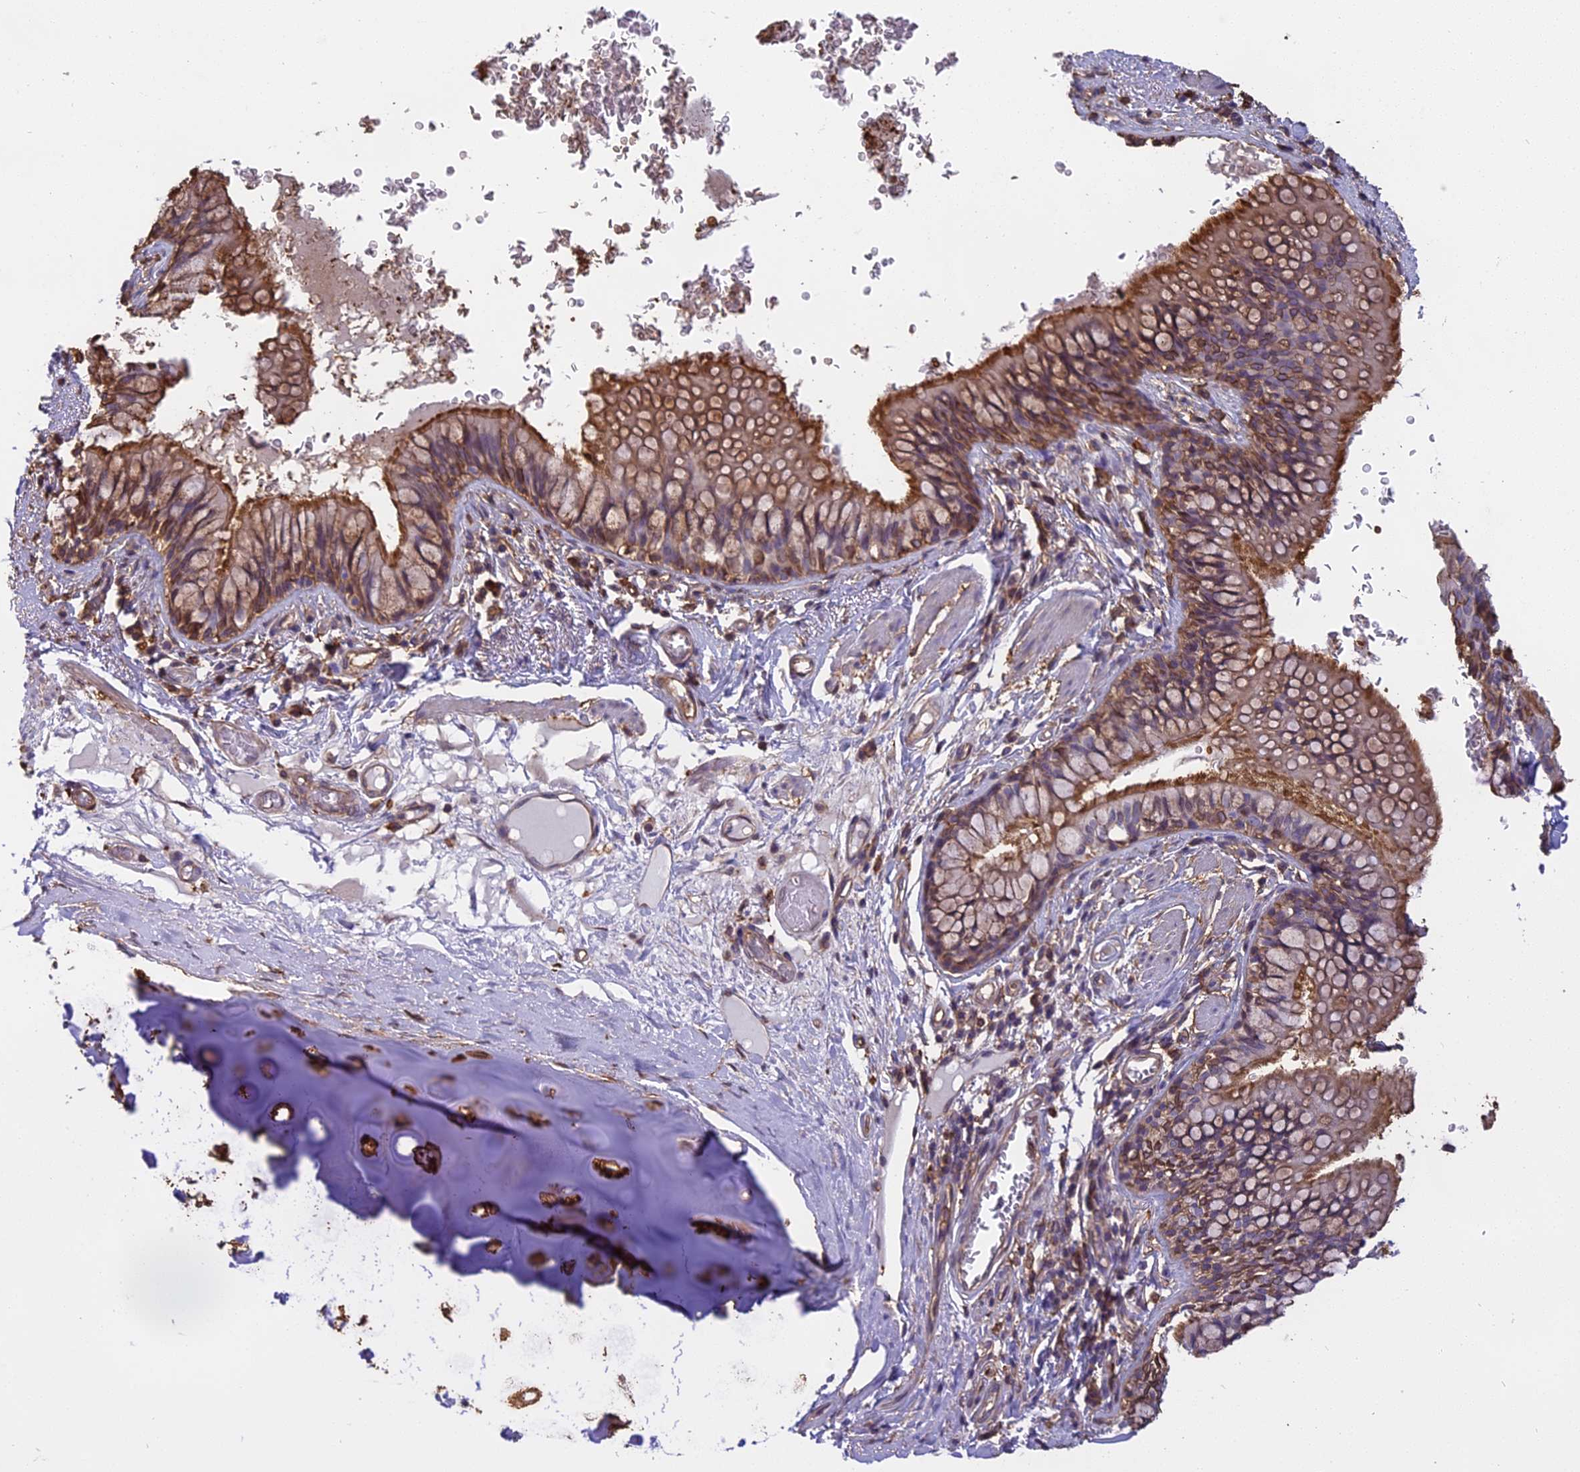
{"staining": {"intensity": "moderate", "quantity": ">75%", "location": "cytoplasmic/membranous"}, "tissue": "bronchus", "cell_type": "Respiratory epithelial cells", "image_type": "normal", "snomed": [{"axis": "morphology", "description": "Normal tissue, NOS"}, {"axis": "topography", "description": "Cartilage tissue"}, {"axis": "topography", "description": "Bronchus"}], "caption": "The immunohistochemical stain labels moderate cytoplasmic/membranous staining in respiratory epithelial cells of benign bronchus. (DAB = brown stain, brightfield microscopy at high magnification).", "gene": "TMEM255B", "patient": {"sex": "female", "age": 36}}